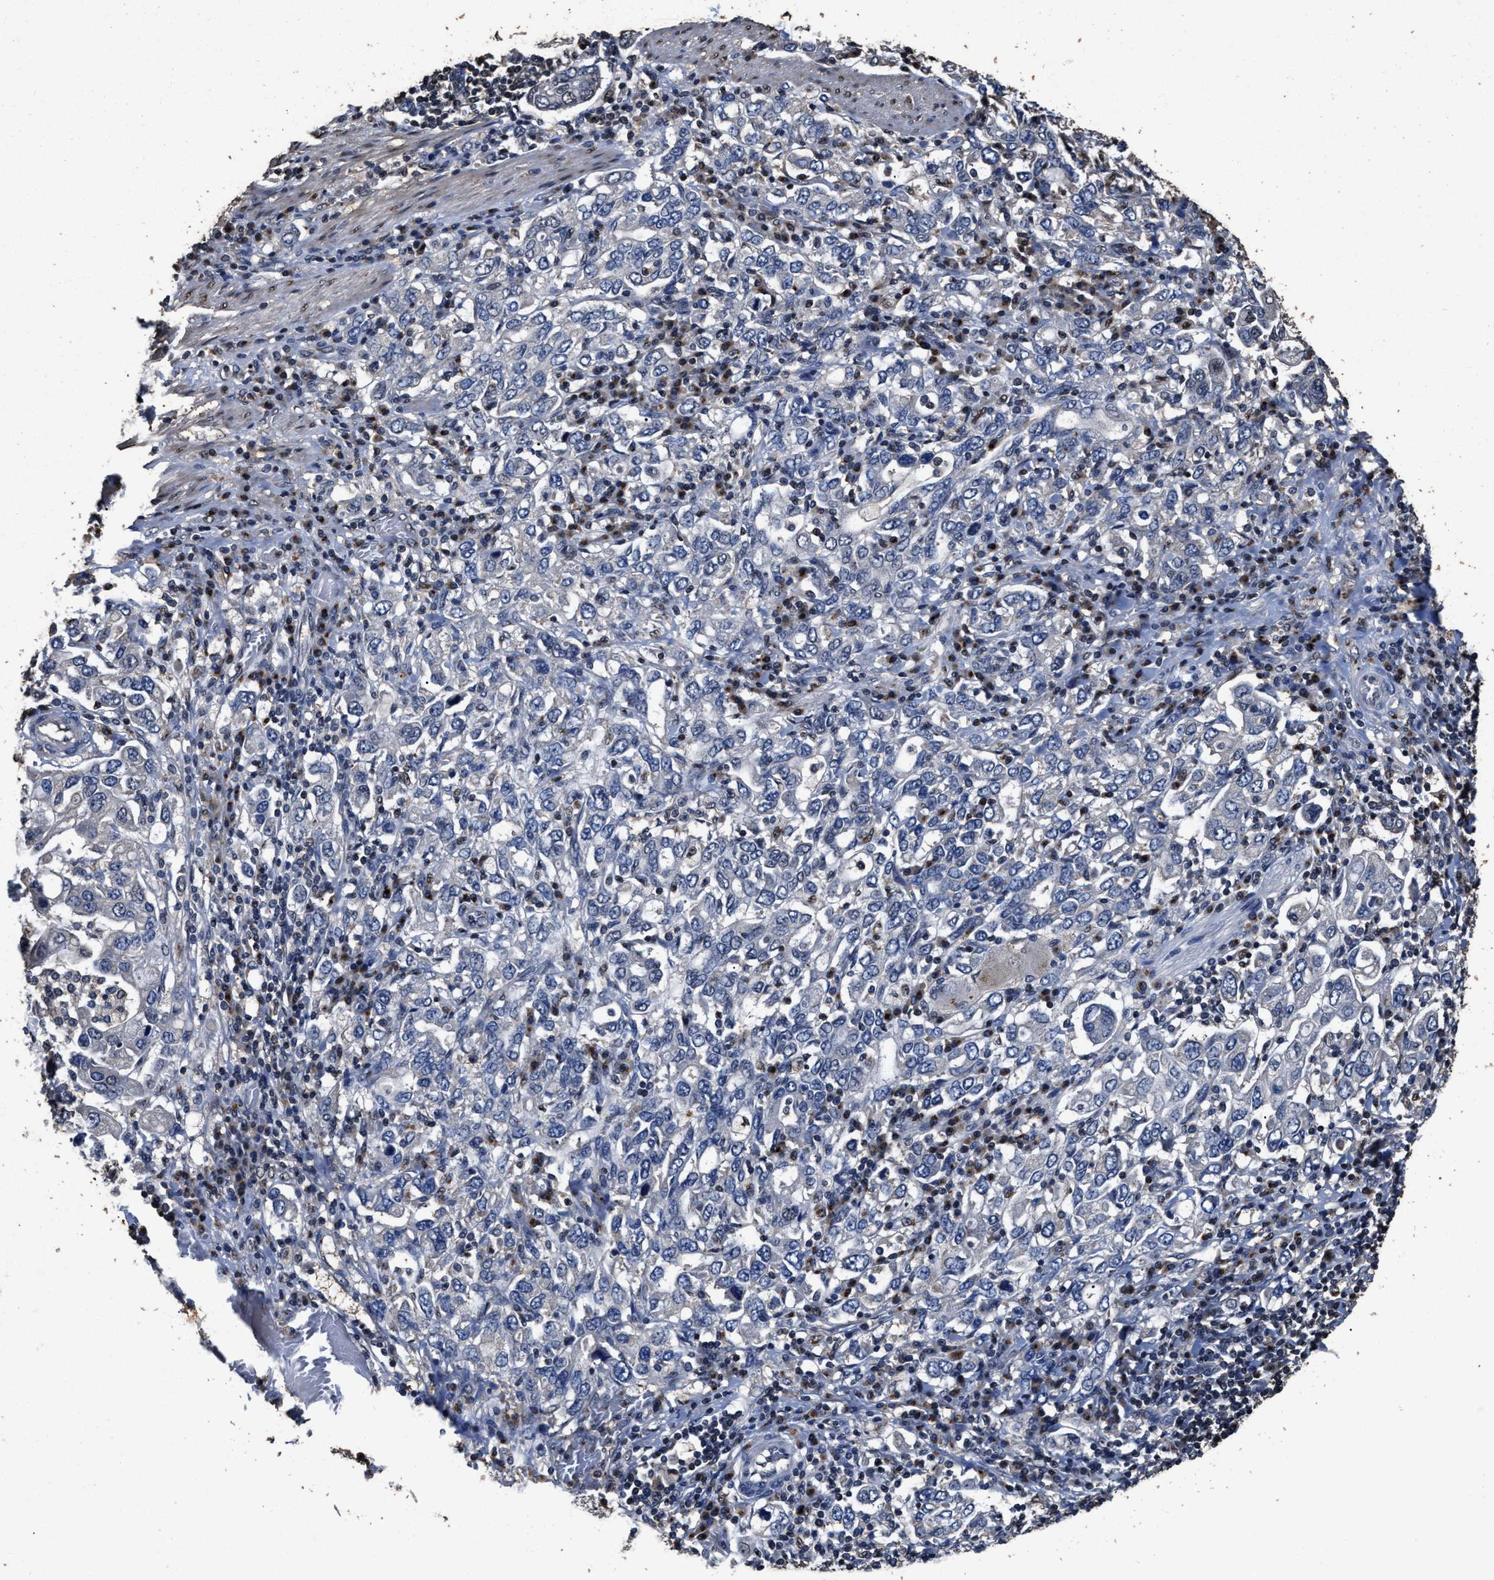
{"staining": {"intensity": "negative", "quantity": "none", "location": "none"}, "tissue": "stomach cancer", "cell_type": "Tumor cells", "image_type": "cancer", "snomed": [{"axis": "morphology", "description": "Adenocarcinoma, NOS"}, {"axis": "topography", "description": "Stomach, upper"}], "caption": "There is no significant positivity in tumor cells of adenocarcinoma (stomach).", "gene": "TPST2", "patient": {"sex": "male", "age": 62}}